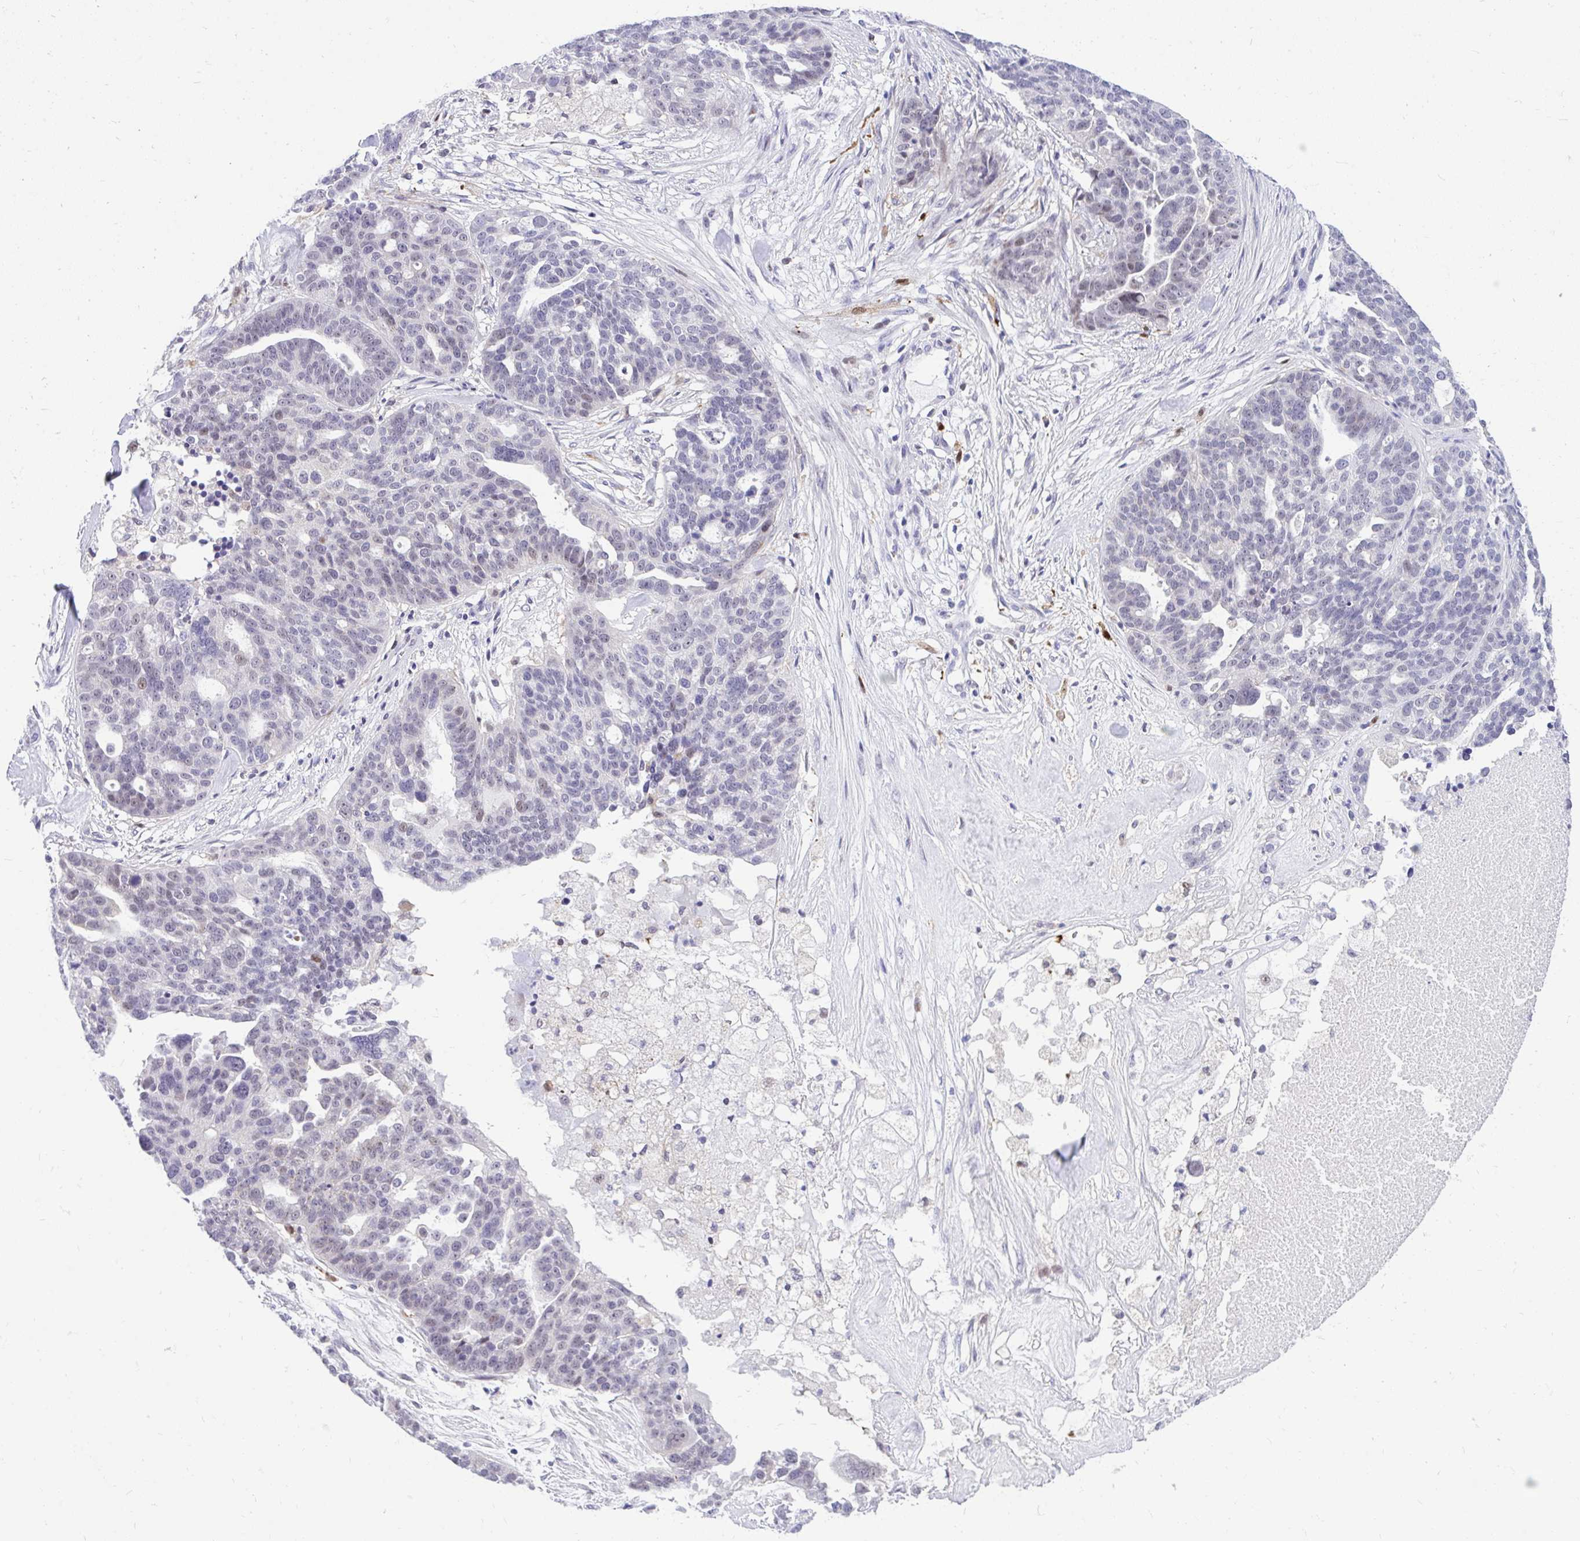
{"staining": {"intensity": "weak", "quantity": "<25%", "location": "nuclear"}, "tissue": "ovarian cancer", "cell_type": "Tumor cells", "image_type": "cancer", "snomed": [{"axis": "morphology", "description": "Cystadenocarcinoma, serous, NOS"}, {"axis": "topography", "description": "Ovary"}], "caption": "A histopathology image of ovarian serous cystadenocarcinoma stained for a protein reveals no brown staining in tumor cells.", "gene": "GLB1L2", "patient": {"sex": "female", "age": 59}}